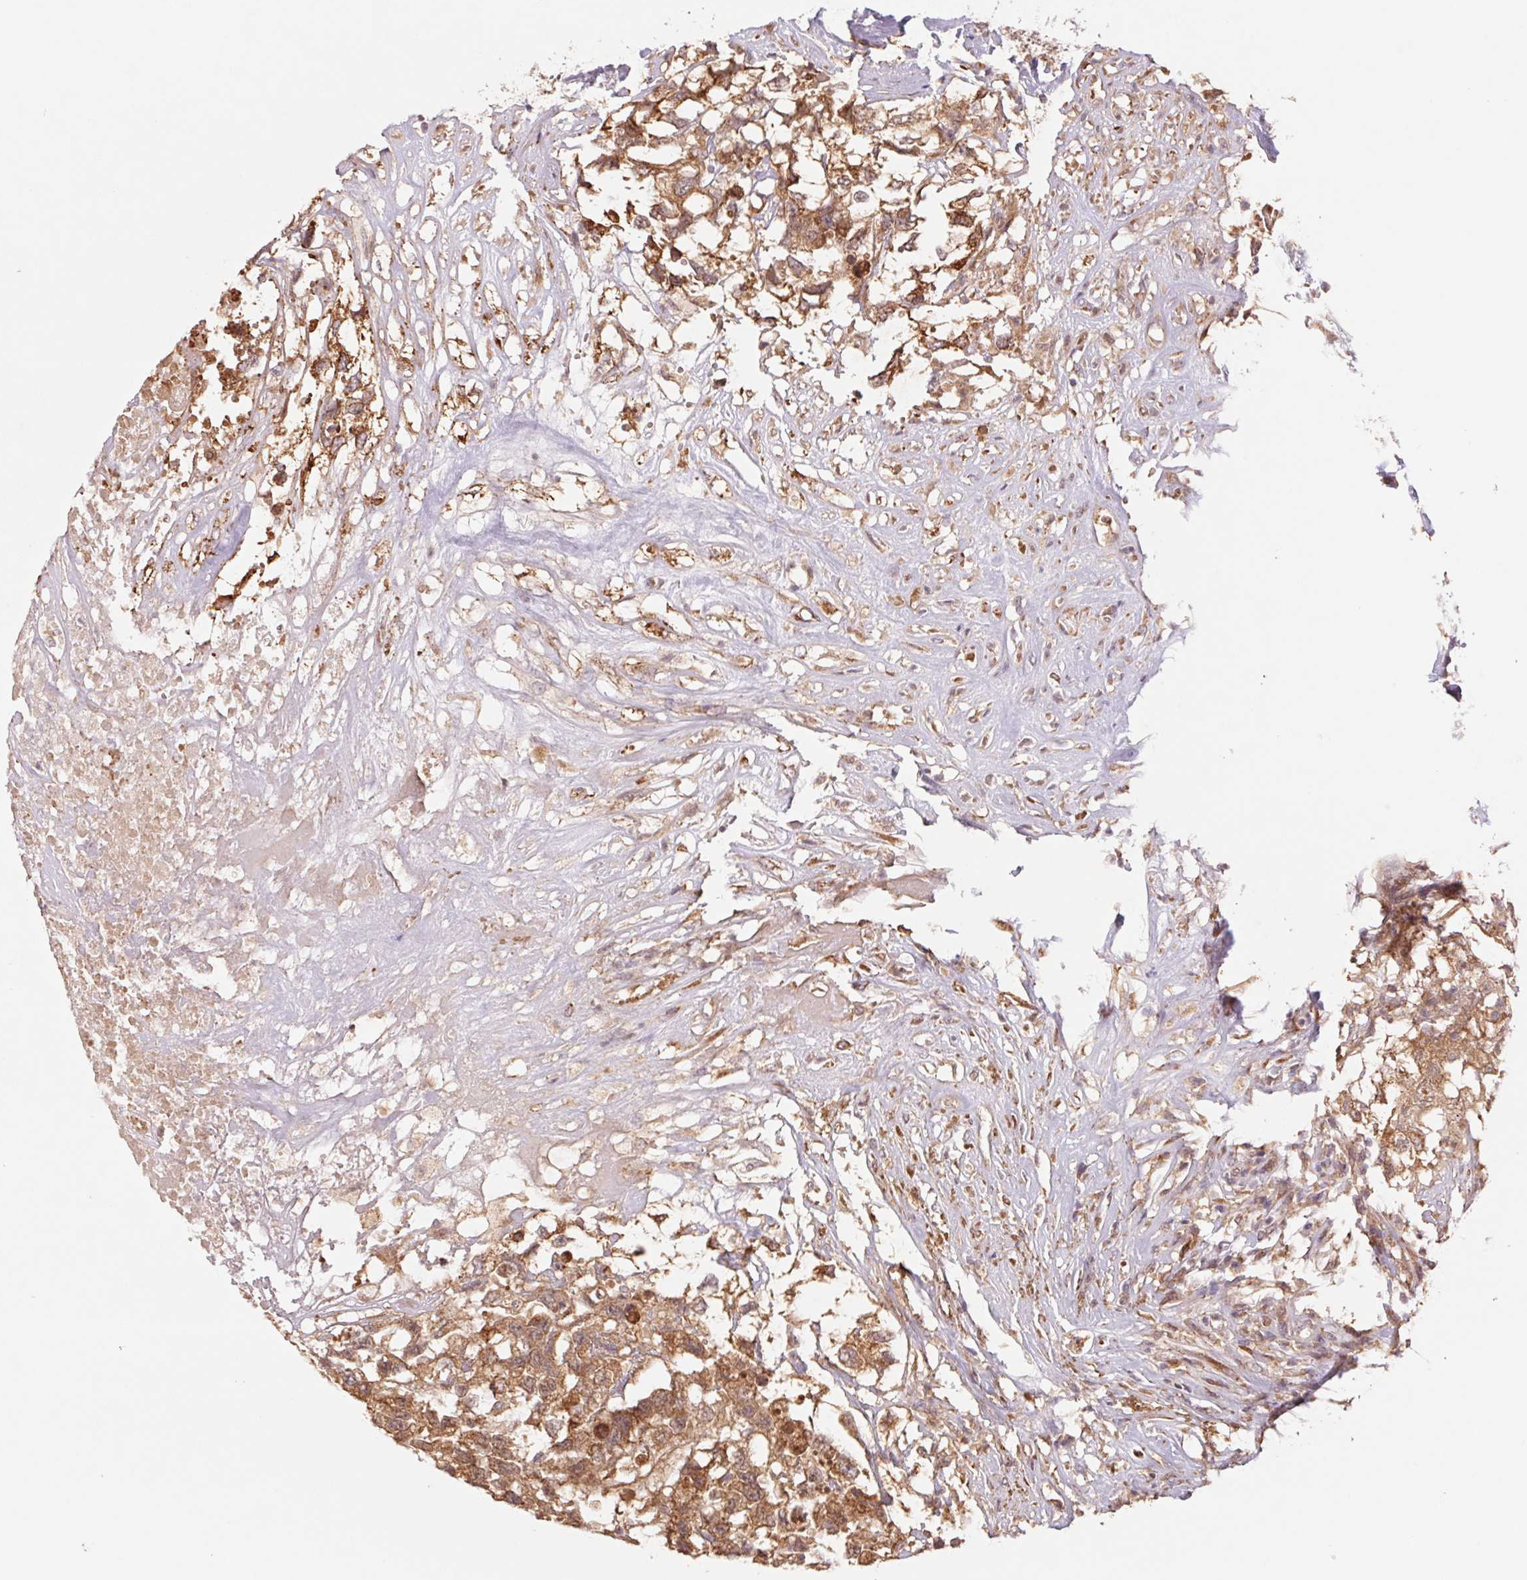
{"staining": {"intensity": "moderate", "quantity": ">75%", "location": "cytoplasmic/membranous"}, "tissue": "testis cancer", "cell_type": "Tumor cells", "image_type": "cancer", "snomed": [{"axis": "morphology", "description": "Carcinoma, Embryonal, NOS"}, {"axis": "topography", "description": "Testis"}], "caption": "Protein analysis of testis cancer tissue demonstrates moderate cytoplasmic/membranous positivity in approximately >75% of tumor cells.", "gene": "RRM1", "patient": {"sex": "male", "age": 83}}